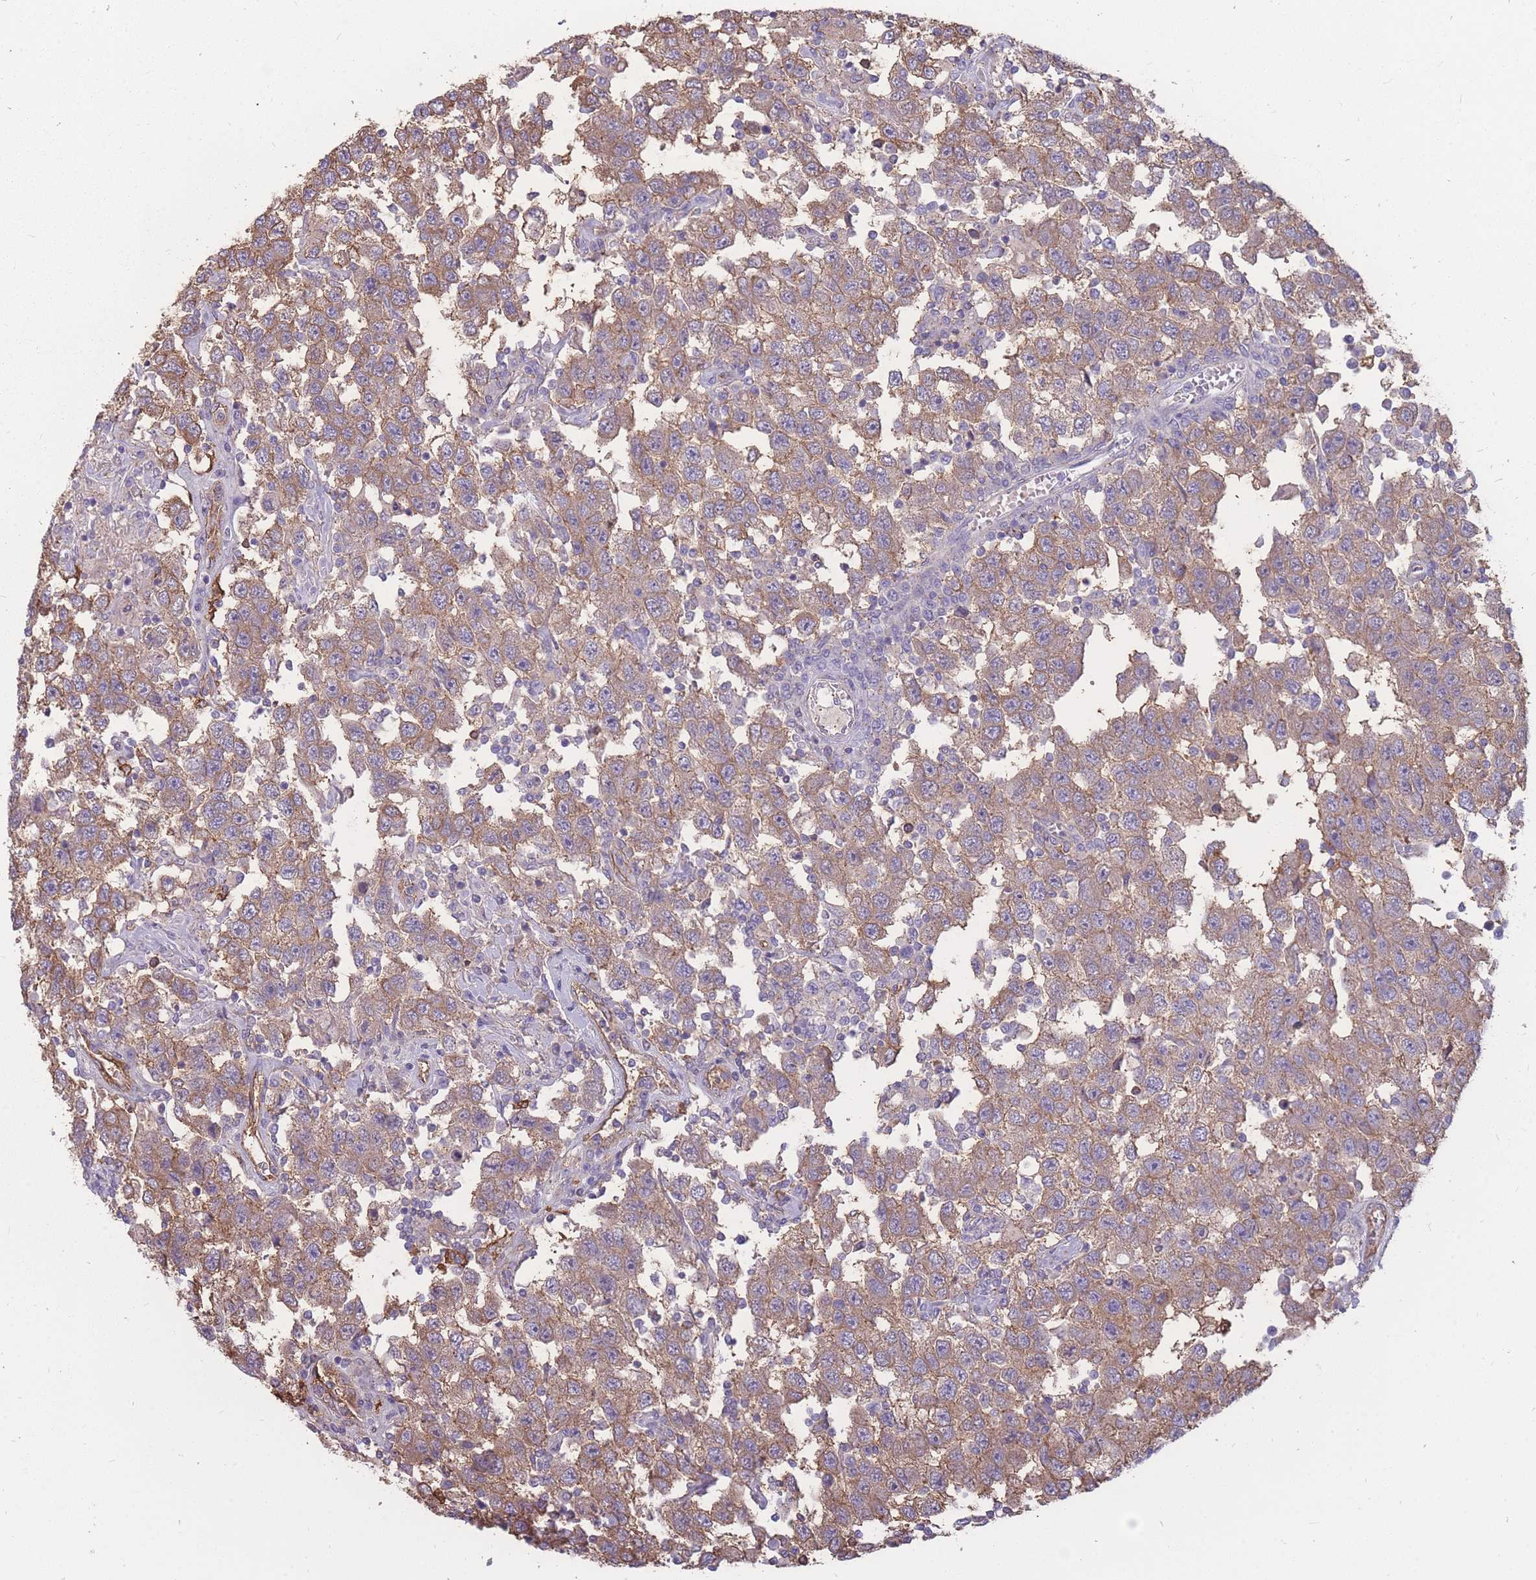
{"staining": {"intensity": "moderate", "quantity": ">75%", "location": "cytoplasmic/membranous"}, "tissue": "testis cancer", "cell_type": "Tumor cells", "image_type": "cancer", "snomed": [{"axis": "morphology", "description": "Seminoma, NOS"}, {"axis": "topography", "description": "Testis"}], "caption": "Immunohistochemical staining of human seminoma (testis) displays moderate cytoplasmic/membranous protein expression in about >75% of tumor cells.", "gene": "GNA11", "patient": {"sex": "male", "age": 41}}